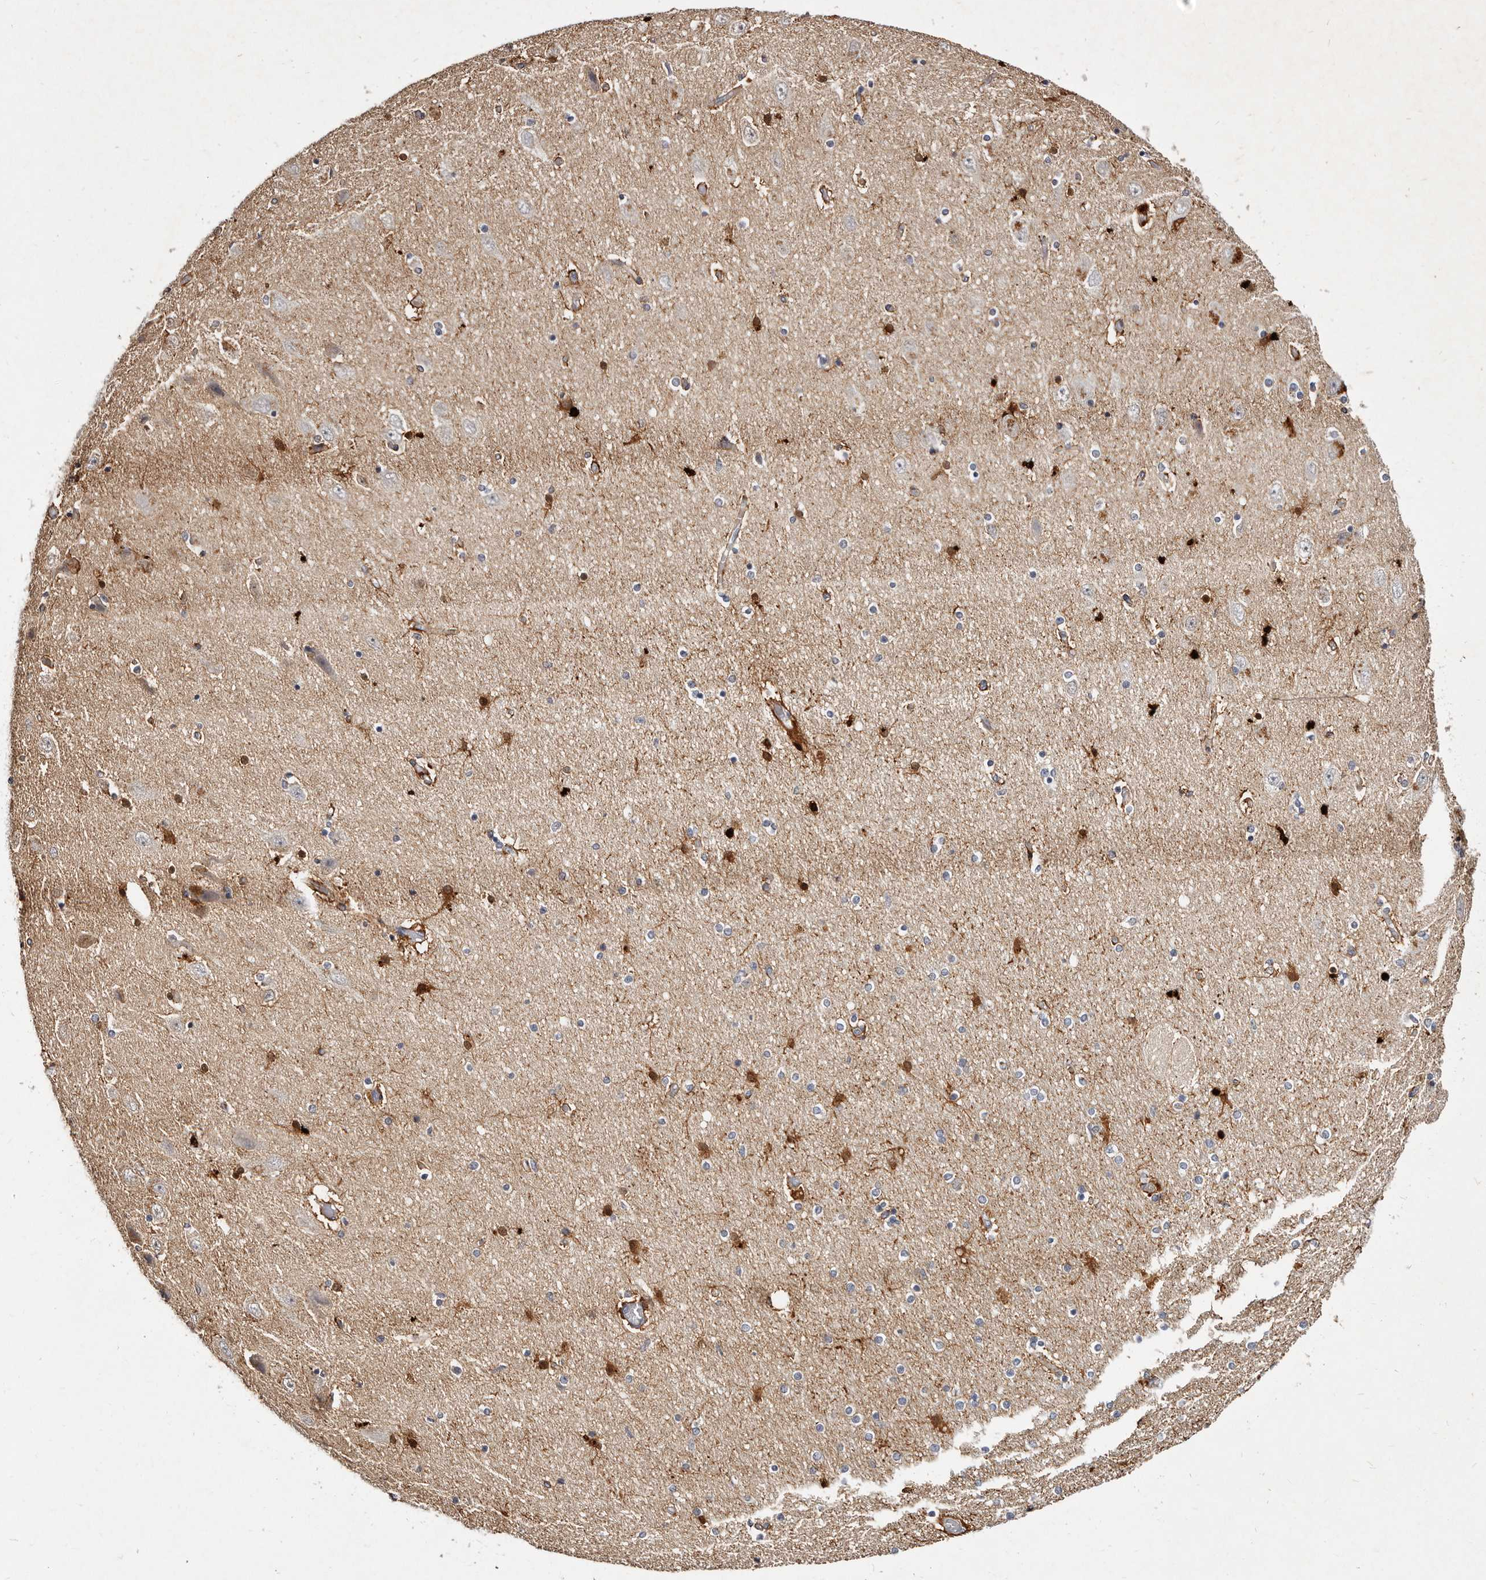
{"staining": {"intensity": "moderate", "quantity": "<25%", "location": "cytoplasmic/membranous"}, "tissue": "hippocampus", "cell_type": "Glial cells", "image_type": "normal", "snomed": [{"axis": "morphology", "description": "Normal tissue, NOS"}, {"axis": "topography", "description": "Hippocampus"}], "caption": "High-power microscopy captured an immunohistochemistry photomicrograph of unremarkable hippocampus, revealing moderate cytoplasmic/membranous expression in approximately <25% of glial cells. The staining is performed using DAB (3,3'-diaminobenzidine) brown chromogen to label protein expression. The nuclei are counter-stained blue using hematoxylin.", "gene": "MRPS33", "patient": {"sex": "female", "age": 54}}